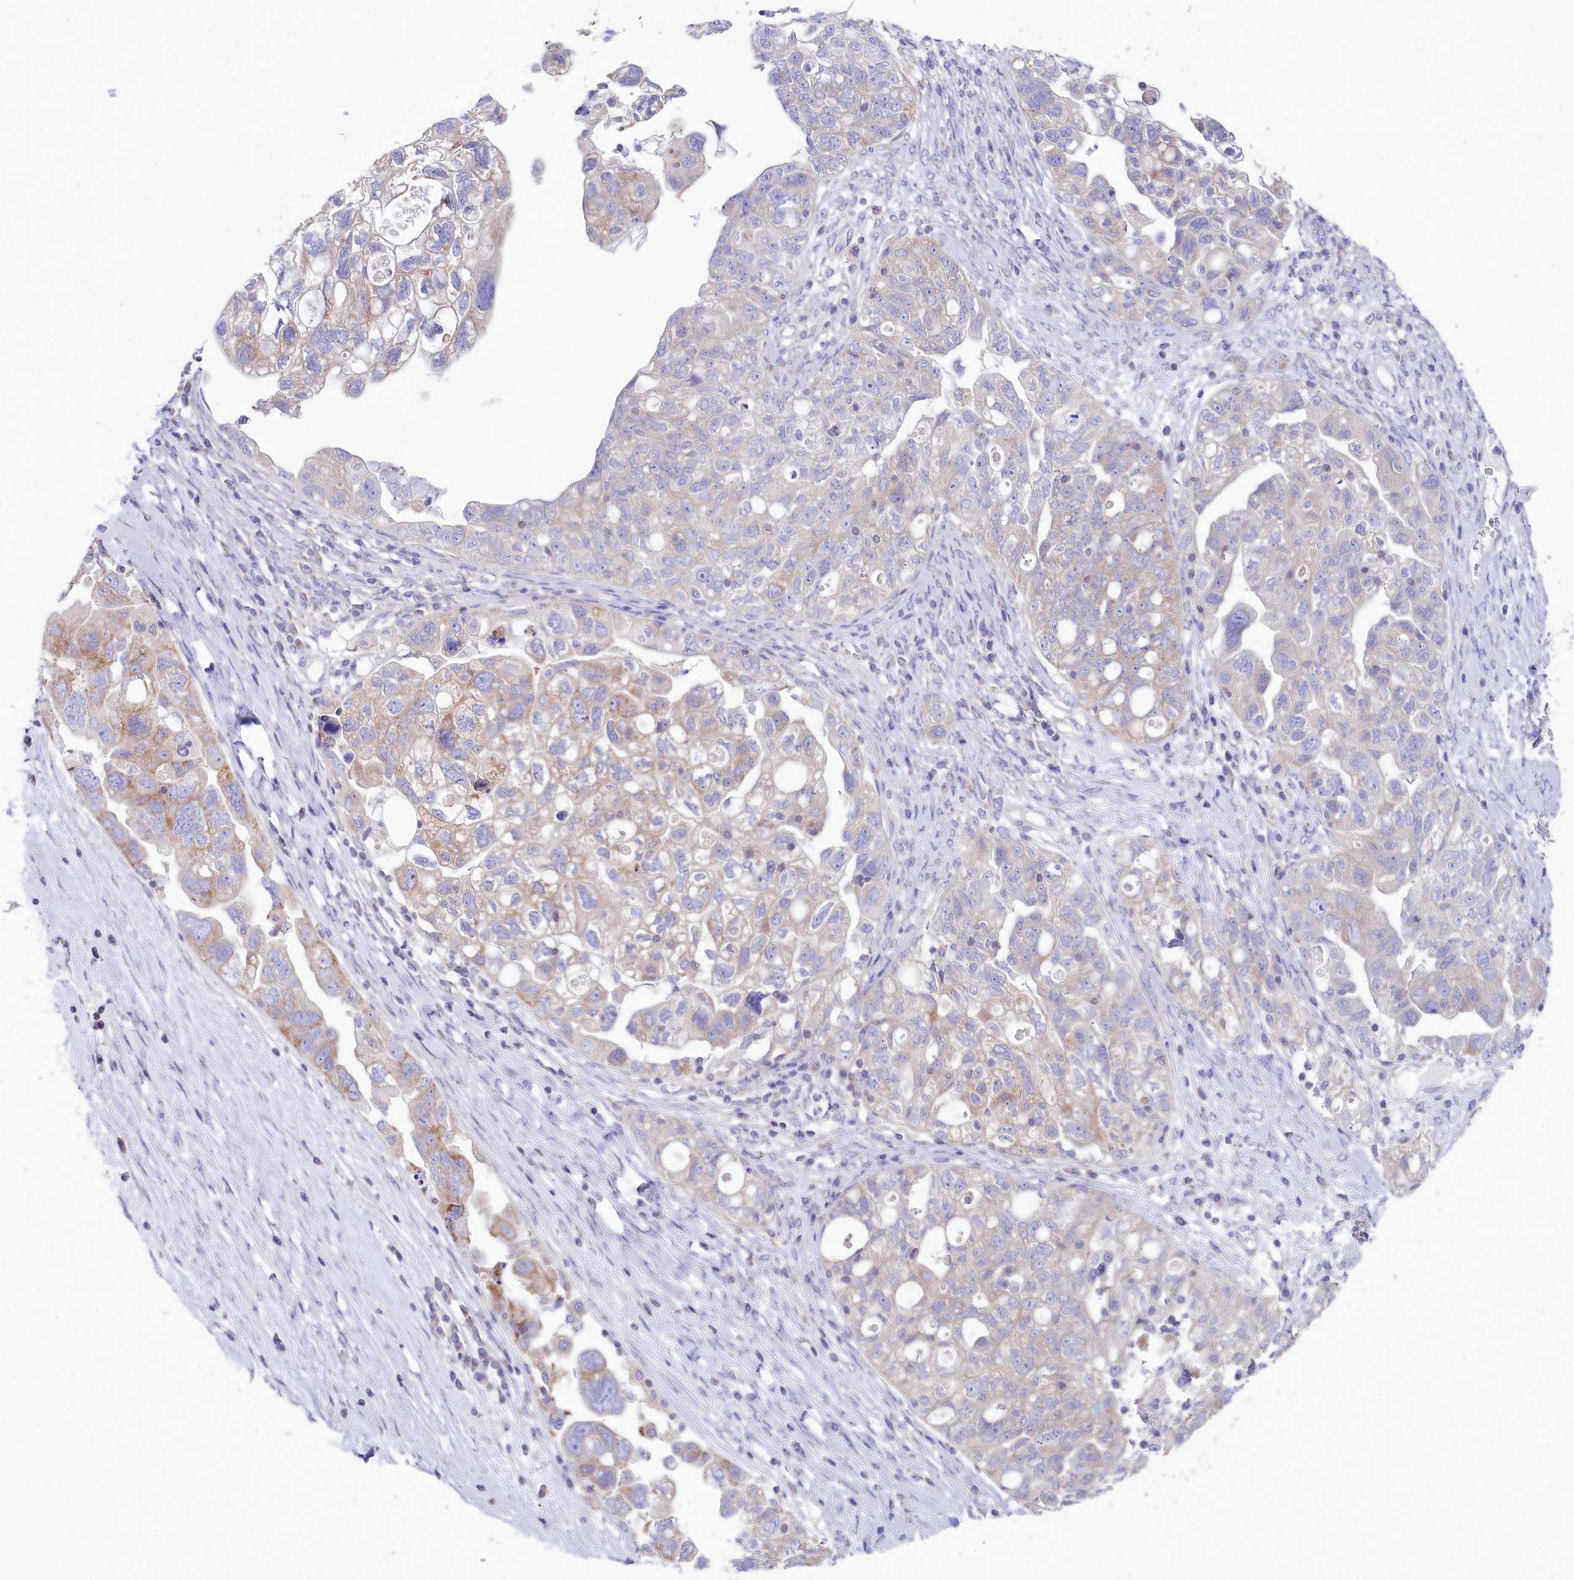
{"staining": {"intensity": "moderate", "quantity": "25%-75%", "location": "cytoplasmic/membranous"}, "tissue": "ovarian cancer", "cell_type": "Tumor cells", "image_type": "cancer", "snomed": [{"axis": "morphology", "description": "Carcinoma, NOS"}, {"axis": "morphology", "description": "Cystadenocarcinoma, serous, NOS"}, {"axis": "topography", "description": "Ovary"}], "caption": "DAB immunohistochemical staining of human ovarian cancer exhibits moderate cytoplasmic/membranous protein expression in about 25%-75% of tumor cells.", "gene": "VPS26B", "patient": {"sex": "female", "age": 69}}